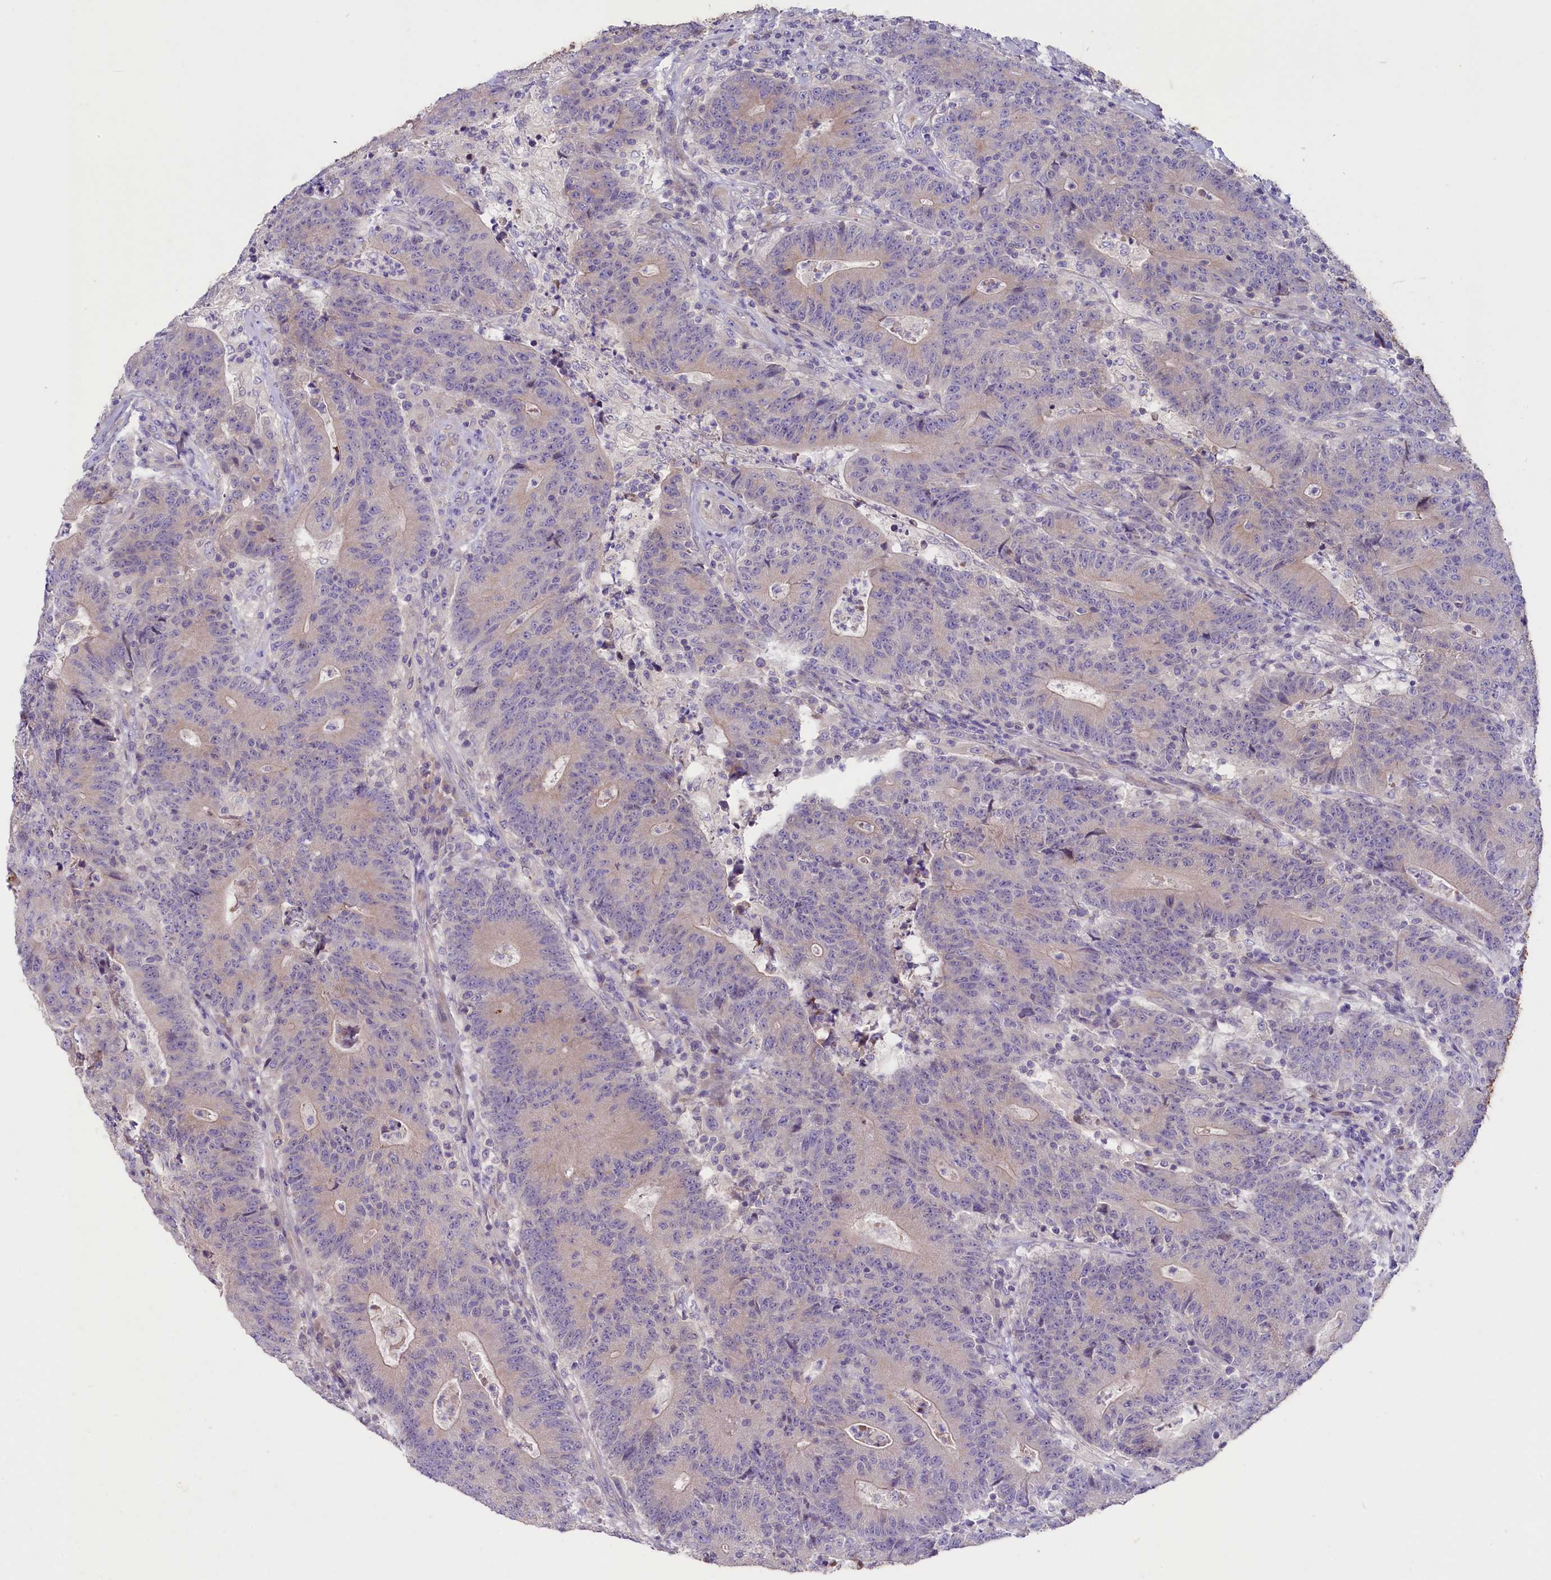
{"staining": {"intensity": "negative", "quantity": "none", "location": "none"}, "tissue": "colorectal cancer", "cell_type": "Tumor cells", "image_type": "cancer", "snomed": [{"axis": "morphology", "description": "Adenocarcinoma, NOS"}, {"axis": "topography", "description": "Colon"}], "caption": "Tumor cells are negative for protein expression in human colorectal cancer (adenocarcinoma). Brightfield microscopy of IHC stained with DAB (3,3'-diaminobenzidine) (brown) and hematoxylin (blue), captured at high magnification.", "gene": "CD99L2", "patient": {"sex": "female", "age": 75}}